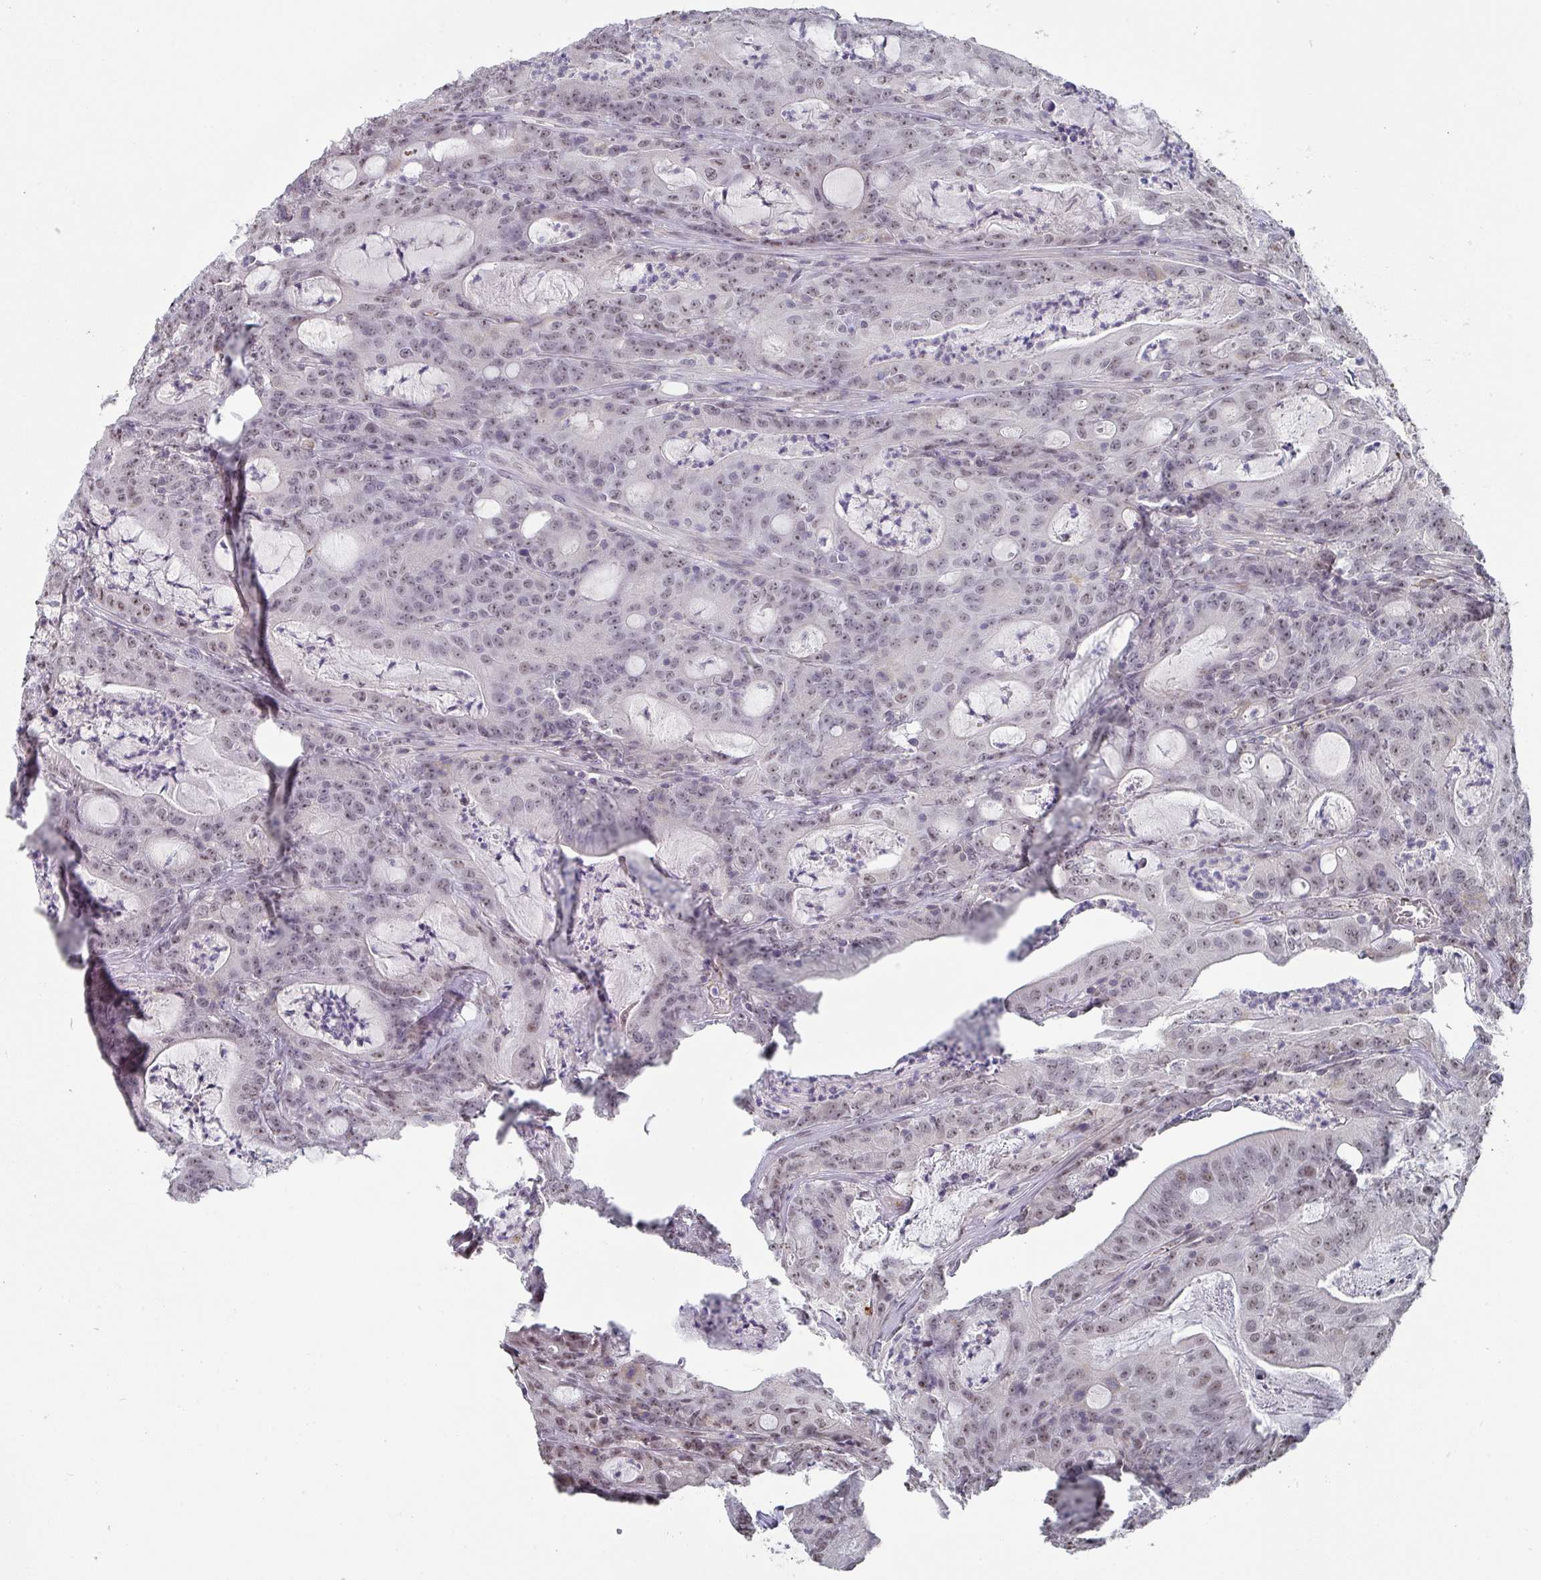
{"staining": {"intensity": "weak", "quantity": ">75%", "location": "nuclear"}, "tissue": "colorectal cancer", "cell_type": "Tumor cells", "image_type": "cancer", "snomed": [{"axis": "morphology", "description": "Adenocarcinoma, NOS"}, {"axis": "topography", "description": "Colon"}], "caption": "A photomicrograph of adenocarcinoma (colorectal) stained for a protein demonstrates weak nuclear brown staining in tumor cells.", "gene": "ZNF654", "patient": {"sex": "male", "age": 83}}